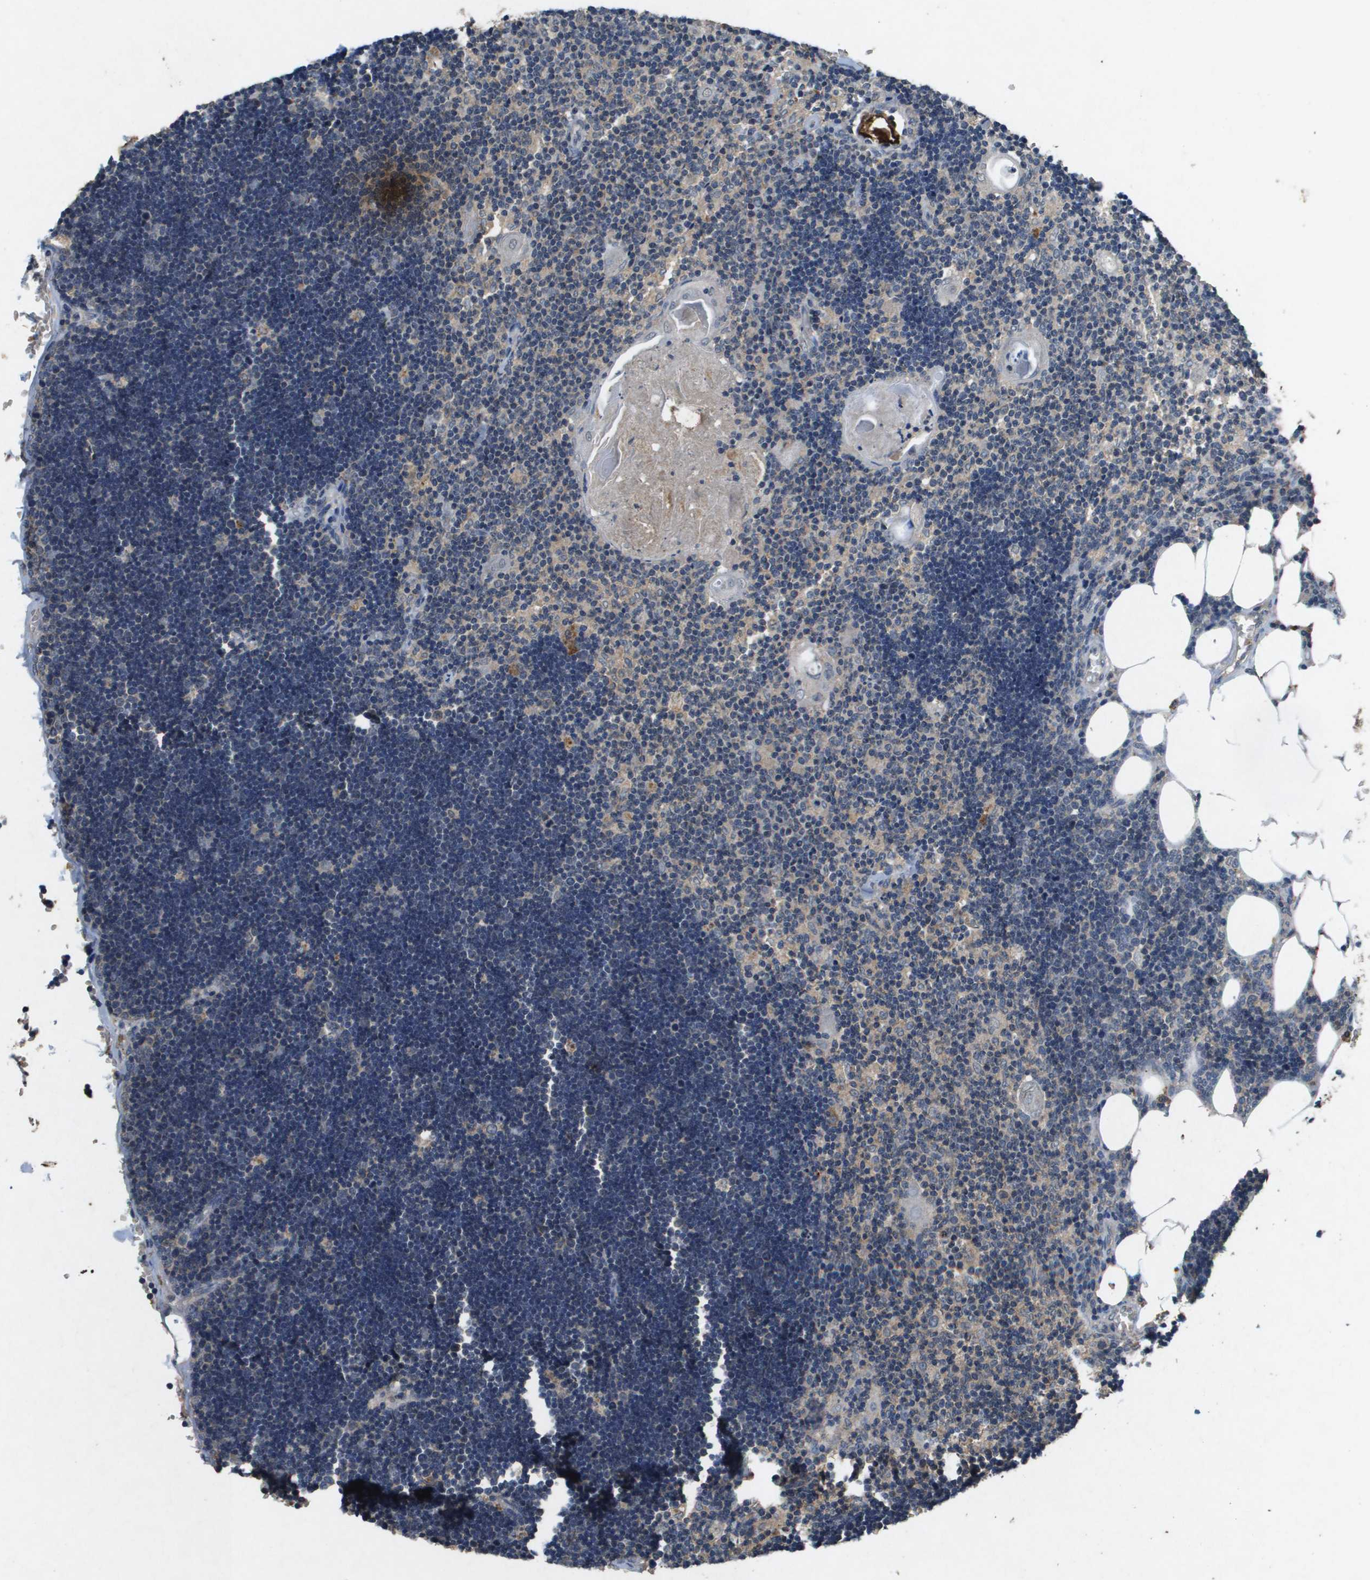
{"staining": {"intensity": "weak", "quantity": "25%-75%", "location": "cytoplasmic/membranous"}, "tissue": "lymph node", "cell_type": "Germinal center cells", "image_type": "normal", "snomed": [{"axis": "morphology", "description": "Normal tissue, NOS"}, {"axis": "topography", "description": "Lymph node"}], "caption": "IHC staining of normal lymph node, which reveals low levels of weak cytoplasmic/membranous staining in approximately 25%-75% of germinal center cells indicating weak cytoplasmic/membranous protein staining. The staining was performed using DAB (3,3'-diaminobenzidine) (brown) for protein detection and nuclei were counterstained in hematoxylin (blue).", "gene": "PROC", "patient": {"sex": "male", "age": 33}}